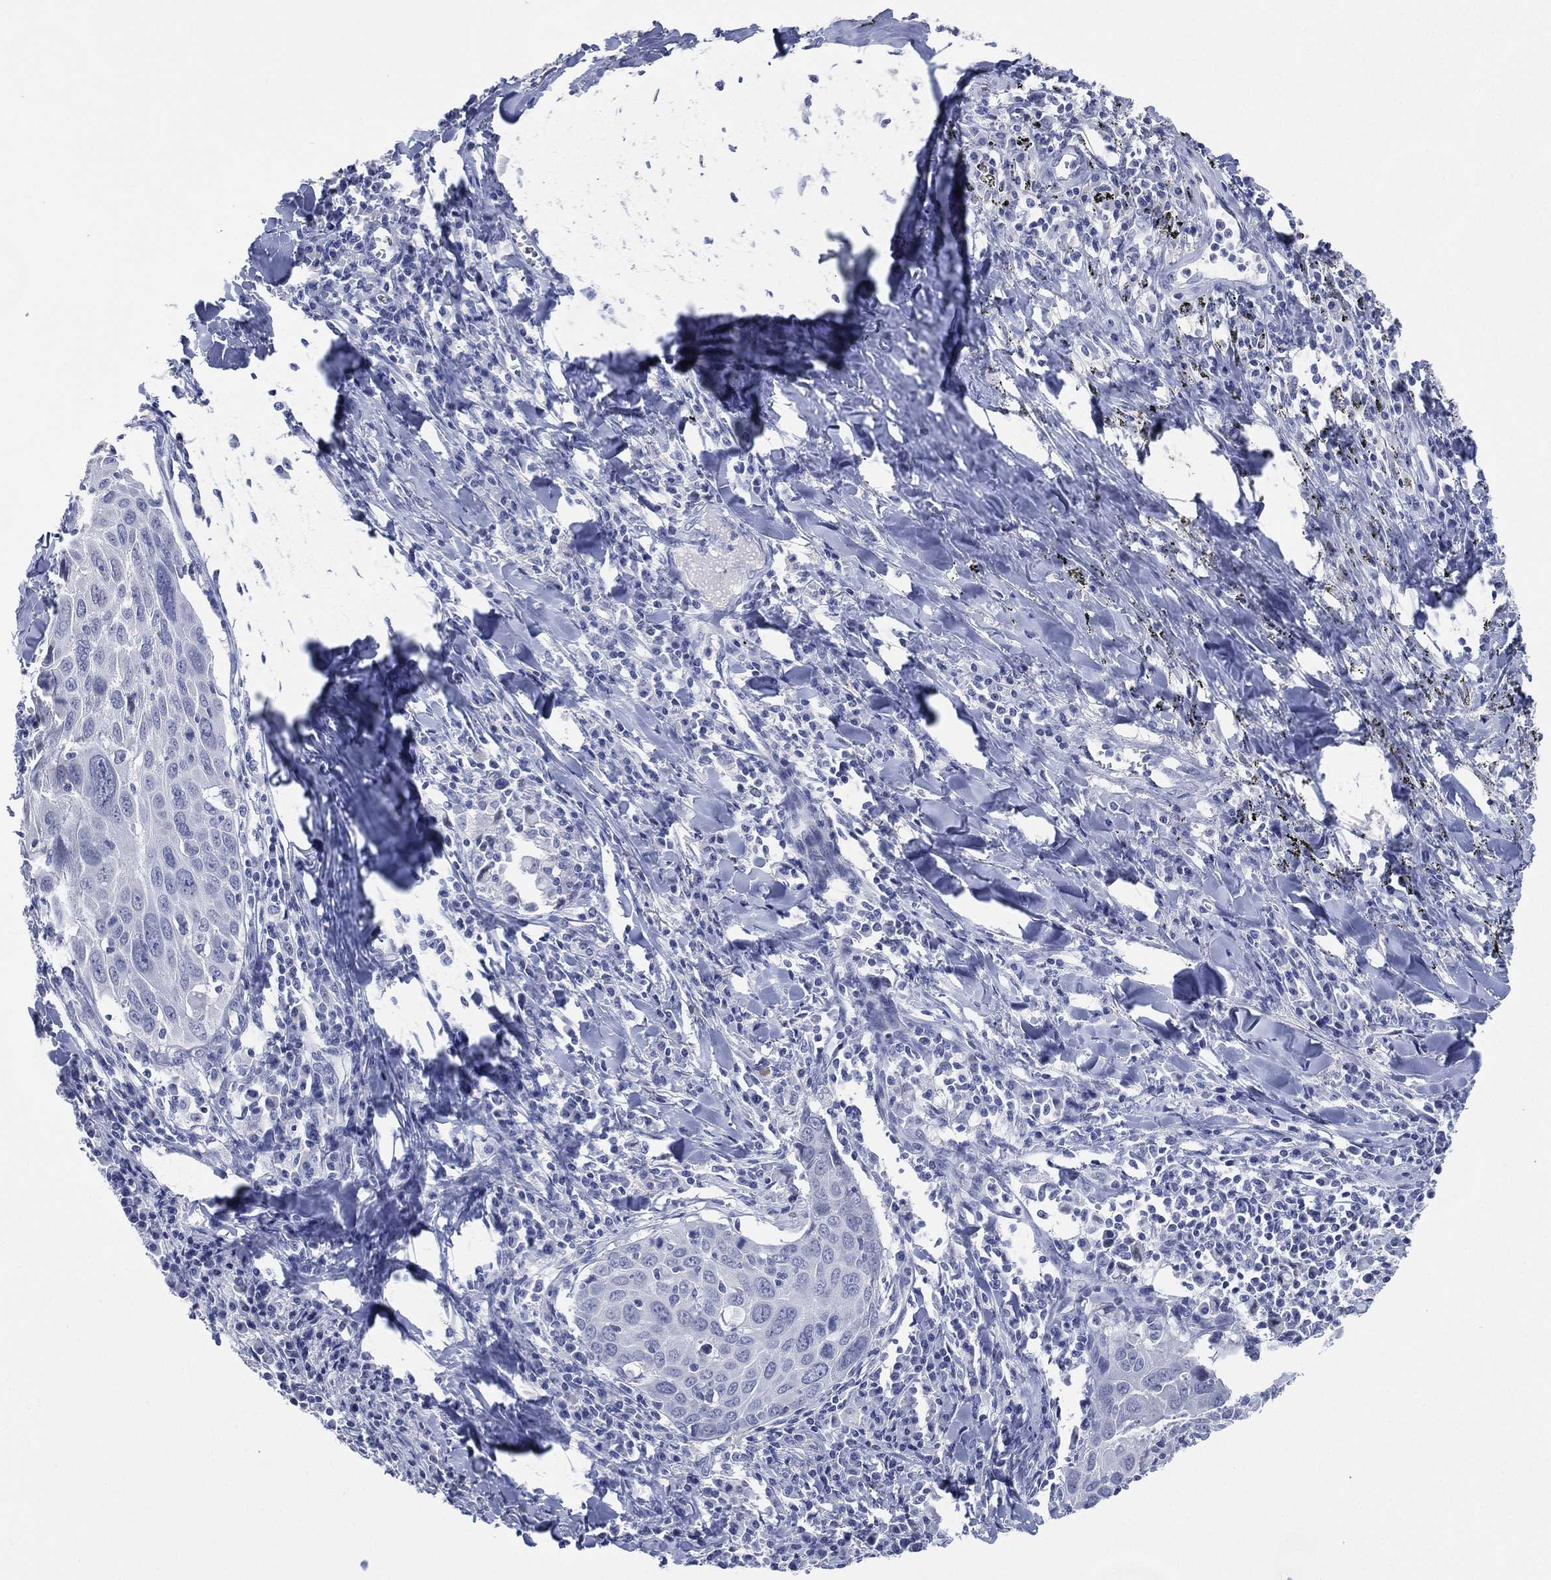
{"staining": {"intensity": "negative", "quantity": "none", "location": "none"}, "tissue": "lung cancer", "cell_type": "Tumor cells", "image_type": "cancer", "snomed": [{"axis": "morphology", "description": "Squamous cell carcinoma, NOS"}, {"axis": "topography", "description": "Lung"}], "caption": "This is an IHC histopathology image of lung cancer (squamous cell carcinoma). There is no positivity in tumor cells.", "gene": "TMEM247", "patient": {"sex": "male", "age": 57}}